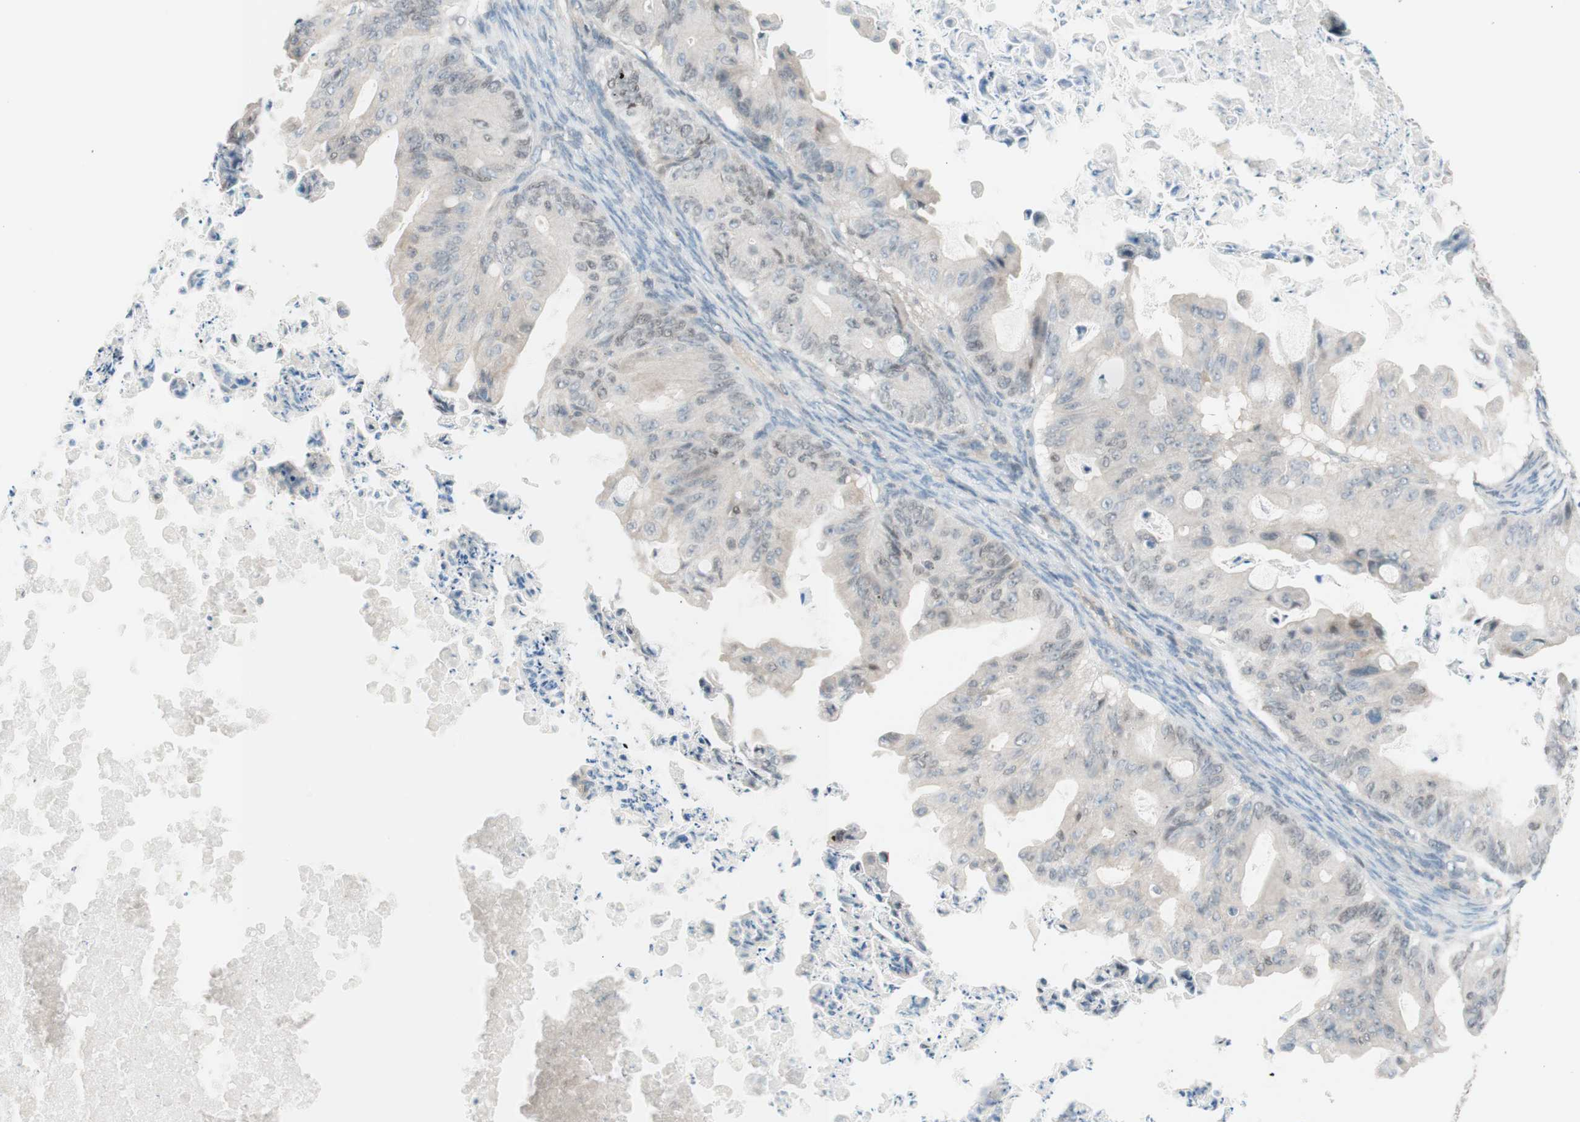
{"staining": {"intensity": "weak", "quantity": "<25%", "location": "nuclear"}, "tissue": "ovarian cancer", "cell_type": "Tumor cells", "image_type": "cancer", "snomed": [{"axis": "morphology", "description": "Cystadenocarcinoma, mucinous, NOS"}, {"axis": "topography", "description": "Ovary"}], "caption": "The immunohistochemistry micrograph has no significant staining in tumor cells of ovarian mucinous cystadenocarcinoma tissue.", "gene": "JPH1", "patient": {"sex": "female", "age": 37}}